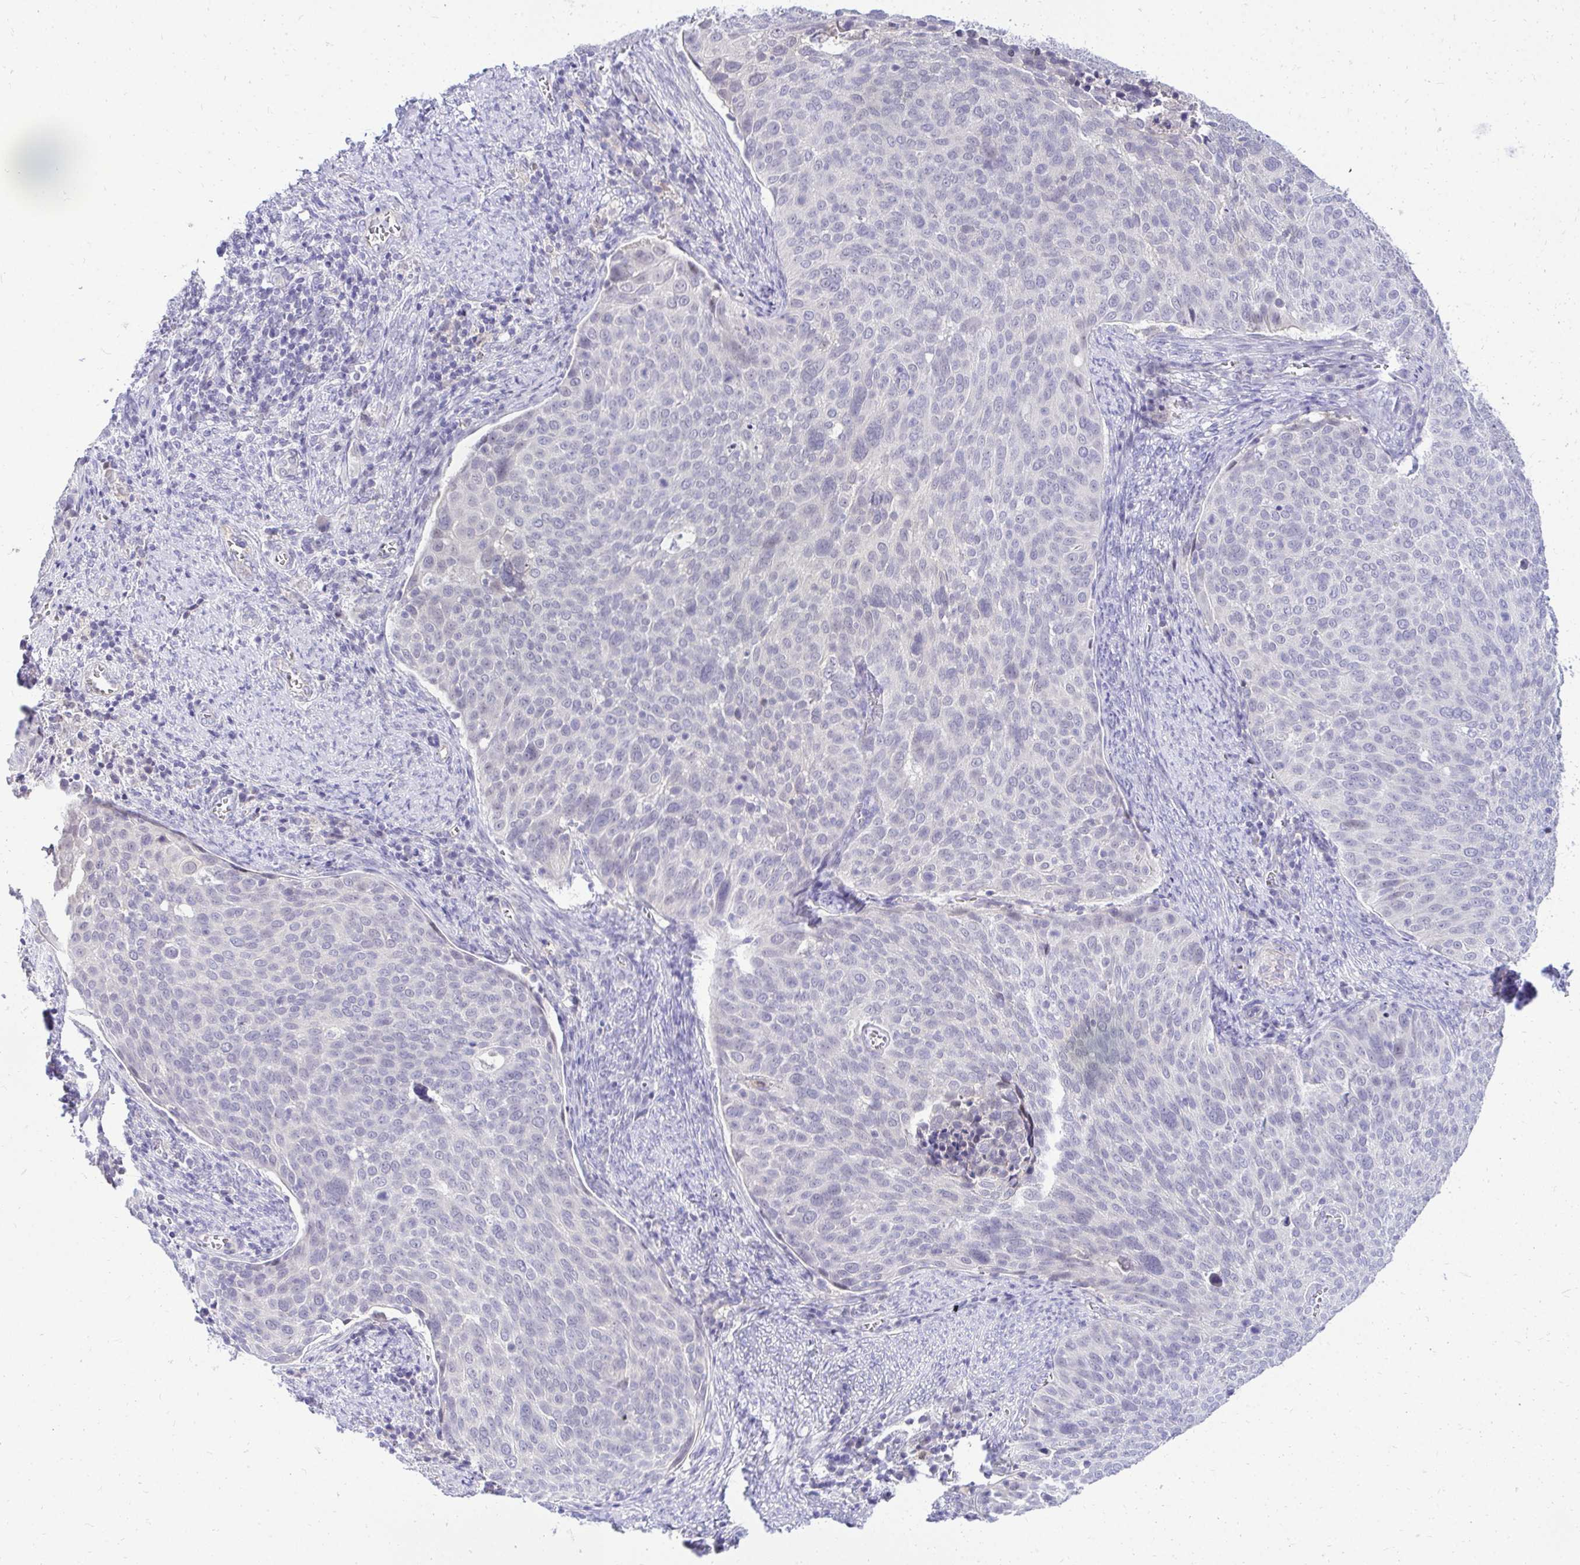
{"staining": {"intensity": "negative", "quantity": "none", "location": "none"}, "tissue": "cervical cancer", "cell_type": "Tumor cells", "image_type": "cancer", "snomed": [{"axis": "morphology", "description": "Squamous cell carcinoma, NOS"}, {"axis": "topography", "description": "Cervix"}], "caption": "Immunohistochemistry (IHC) photomicrograph of human cervical cancer stained for a protein (brown), which displays no expression in tumor cells.", "gene": "ZSWIM9", "patient": {"sex": "female", "age": 39}}